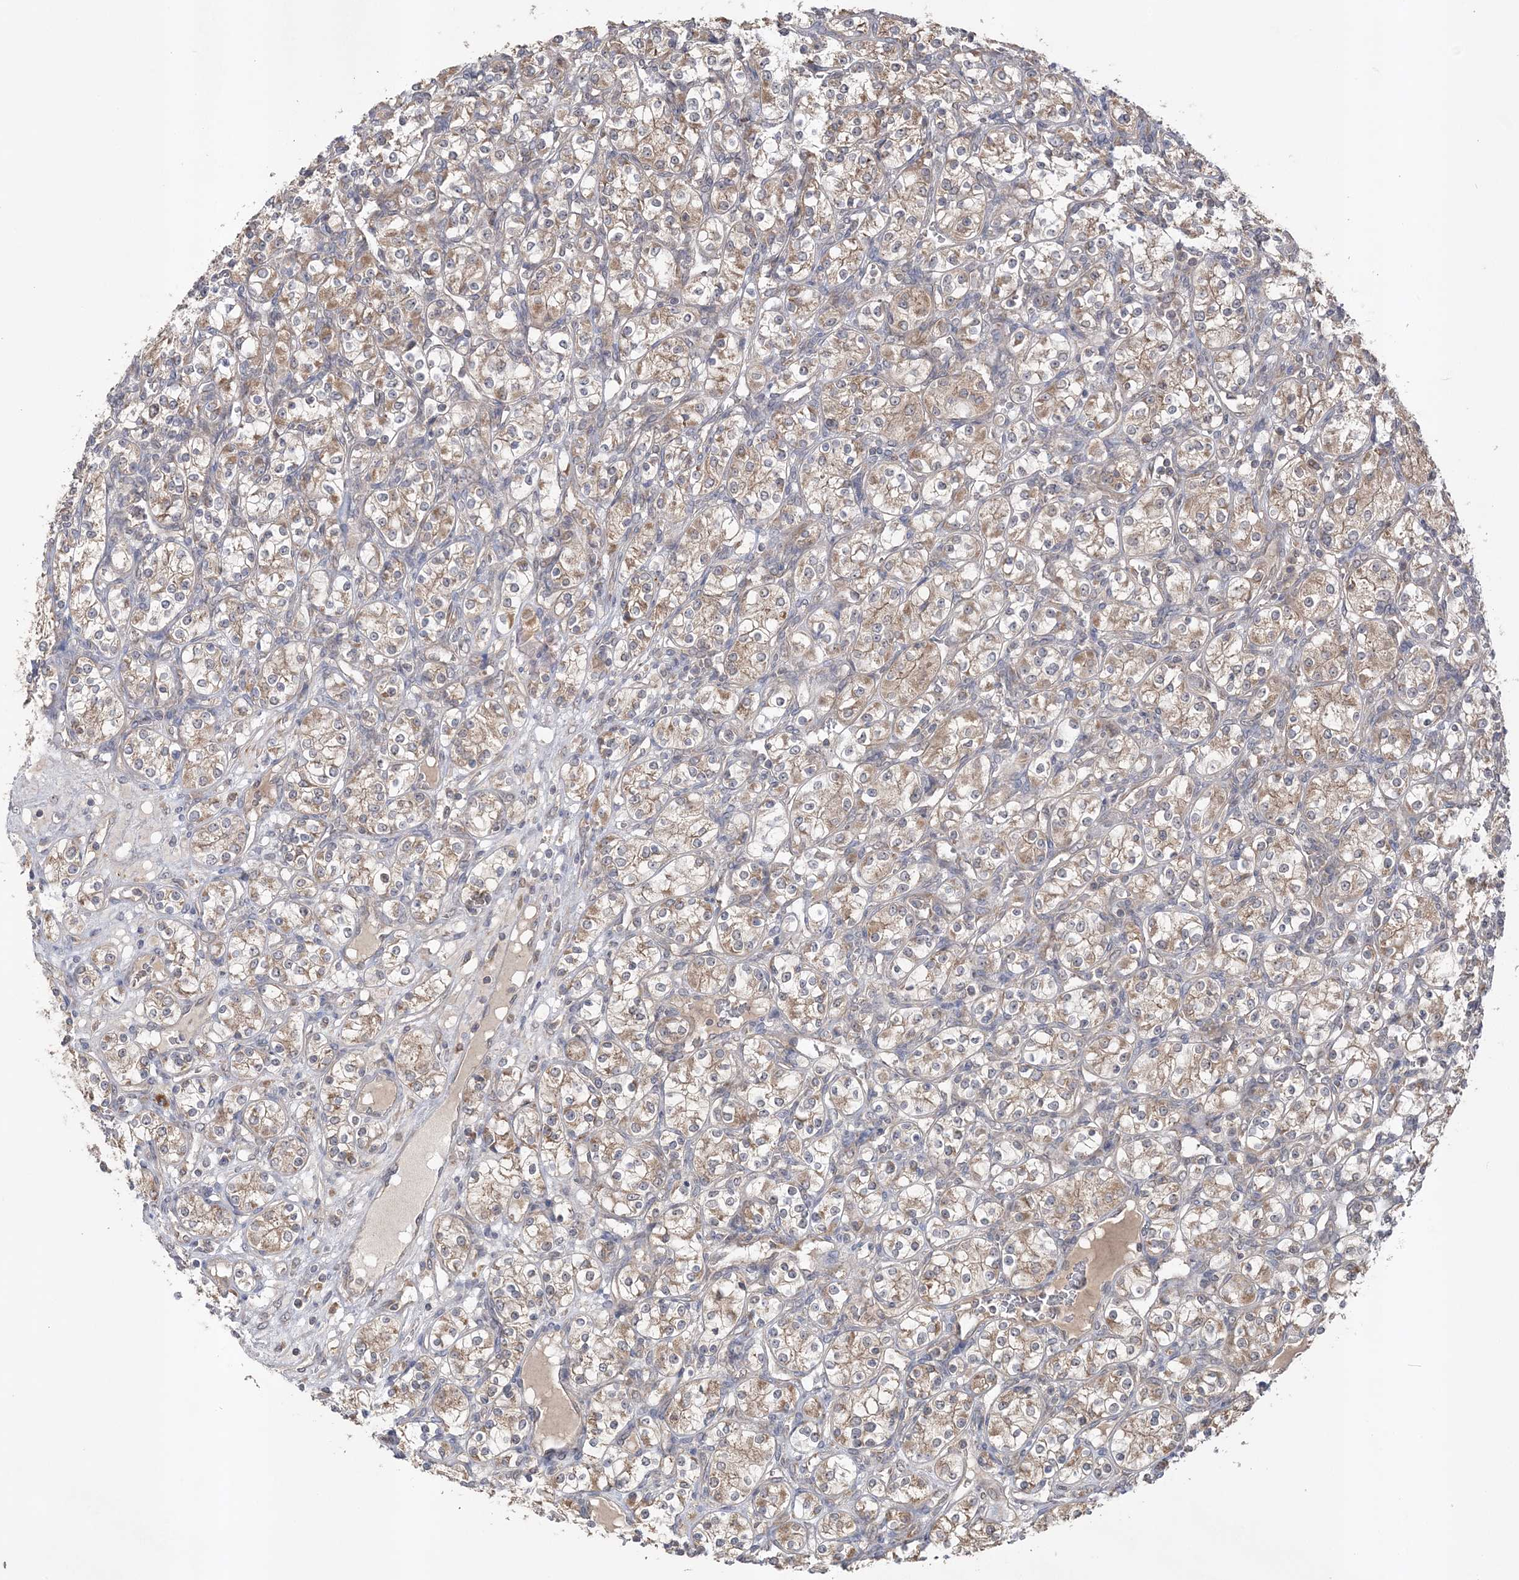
{"staining": {"intensity": "weak", "quantity": ">75%", "location": "cytoplasmic/membranous"}, "tissue": "renal cancer", "cell_type": "Tumor cells", "image_type": "cancer", "snomed": [{"axis": "morphology", "description": "Adenocarcinoma, NOS"}, {"axis": "topography", "description": "Kidney"}], "caption": "The micrograph reveals staining of renal cancer, revealing weak cytoplasmic/membranous protein staining (brown color) within tumor cells.", "gene": "MMADHC", "patient": {"sex": "male", "age": 77}}